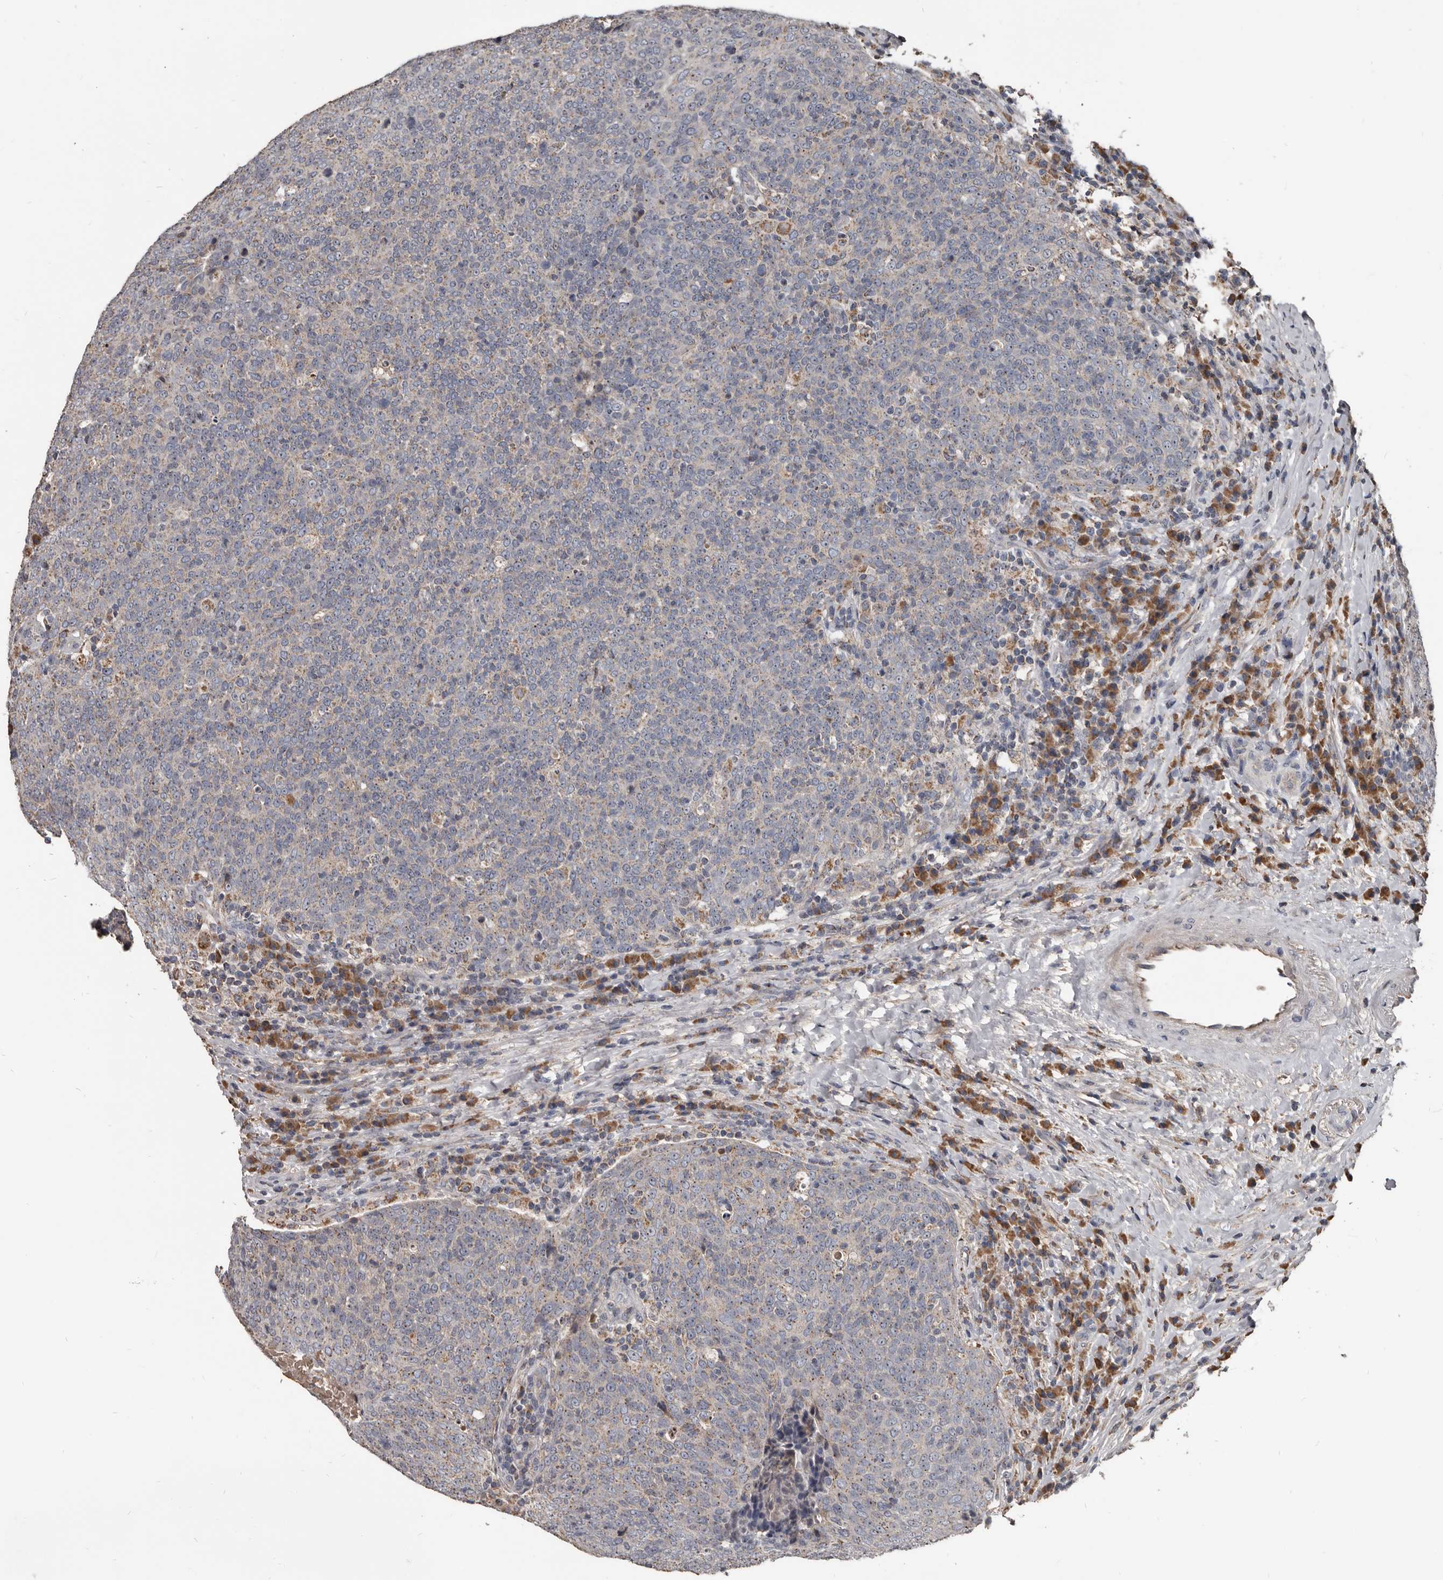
{"staining": {"intensity": "weak", "quantity": "<25%", "location": "cytoplasmic/membranous"}, "tissue": "head and neck cancer", "cell_type": "Tumor cells", "image_type": "cancer", "snomed": [{"axis": "morphology", "description": "Squamous cell carcinoma, NOS"}, {"axis": "morphology", "description": "Squamous cell carcinoma, metastatic, NOS"}, {"axis": "topography", "description": "Lymph node"}, {"axis": "topography", "description": "Head-Neck"}], "caption": "Immunohistochemical staining of human head and neck cancer demonstrates no significant expression in tumor cells.", "gene": "GREB1", "patient": {"sex": "male", "age": 62}}